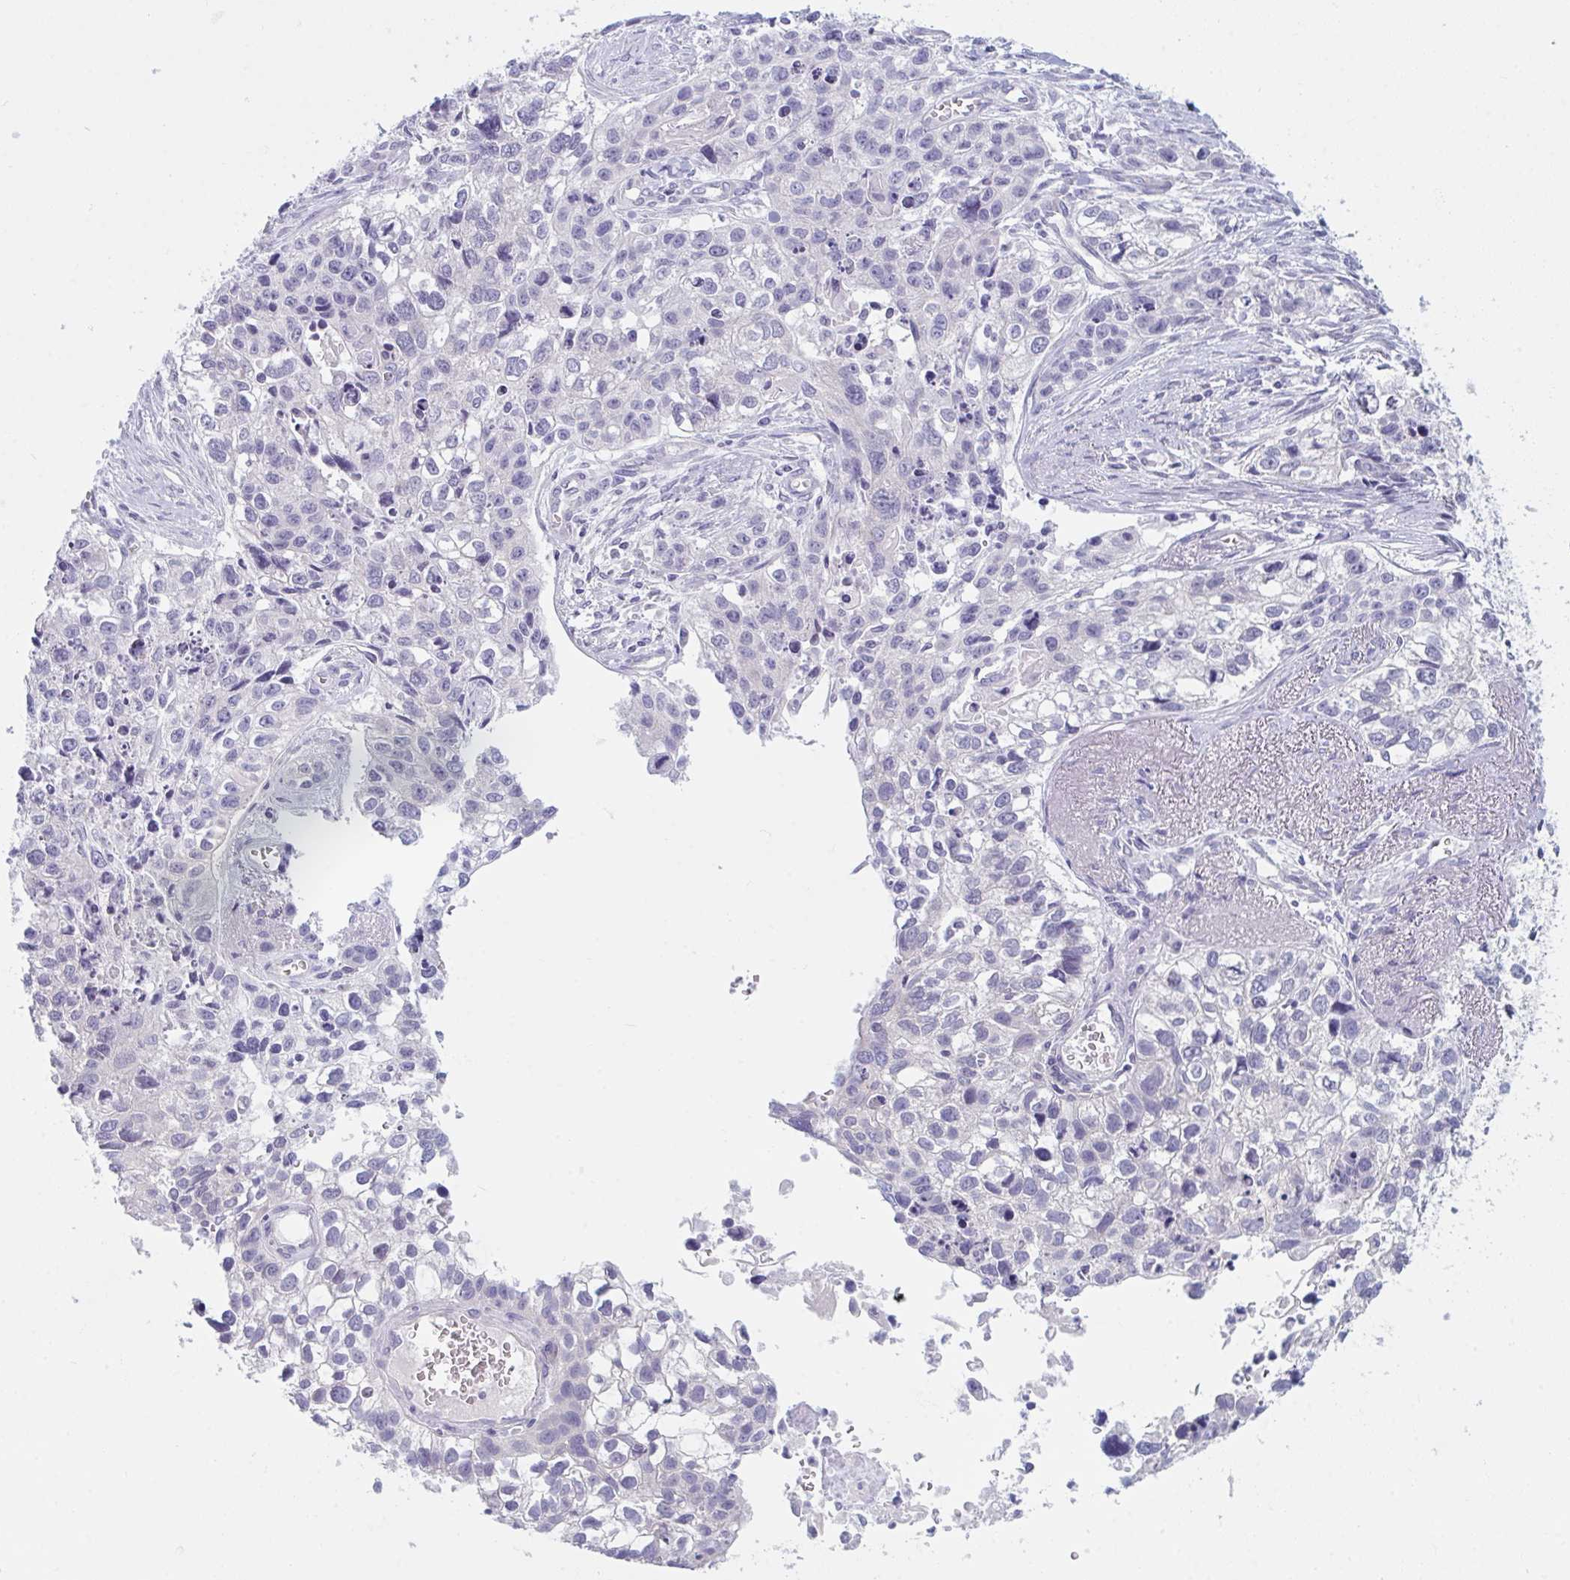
{"staining": {"intensity": "negative", "quantity": "none", "location": "none"}, "tissue": "lung cancer", "cell_type": "Tumor cells", "image_type": "cancer", "snomed": [{"axis": "morphology", "description": "Squamous cell carcinoma, NOS"}, {"axis": "topography", "description": "Lung"}], "caption": "DAB (3,3'-diaminobenzidine) immunohistochemical staining of human squamous cell carcinoma (lung) shows no significant expression in tumor cells.", "gene": "NAA30", "patient": {"sex": "male", "age": 74}}